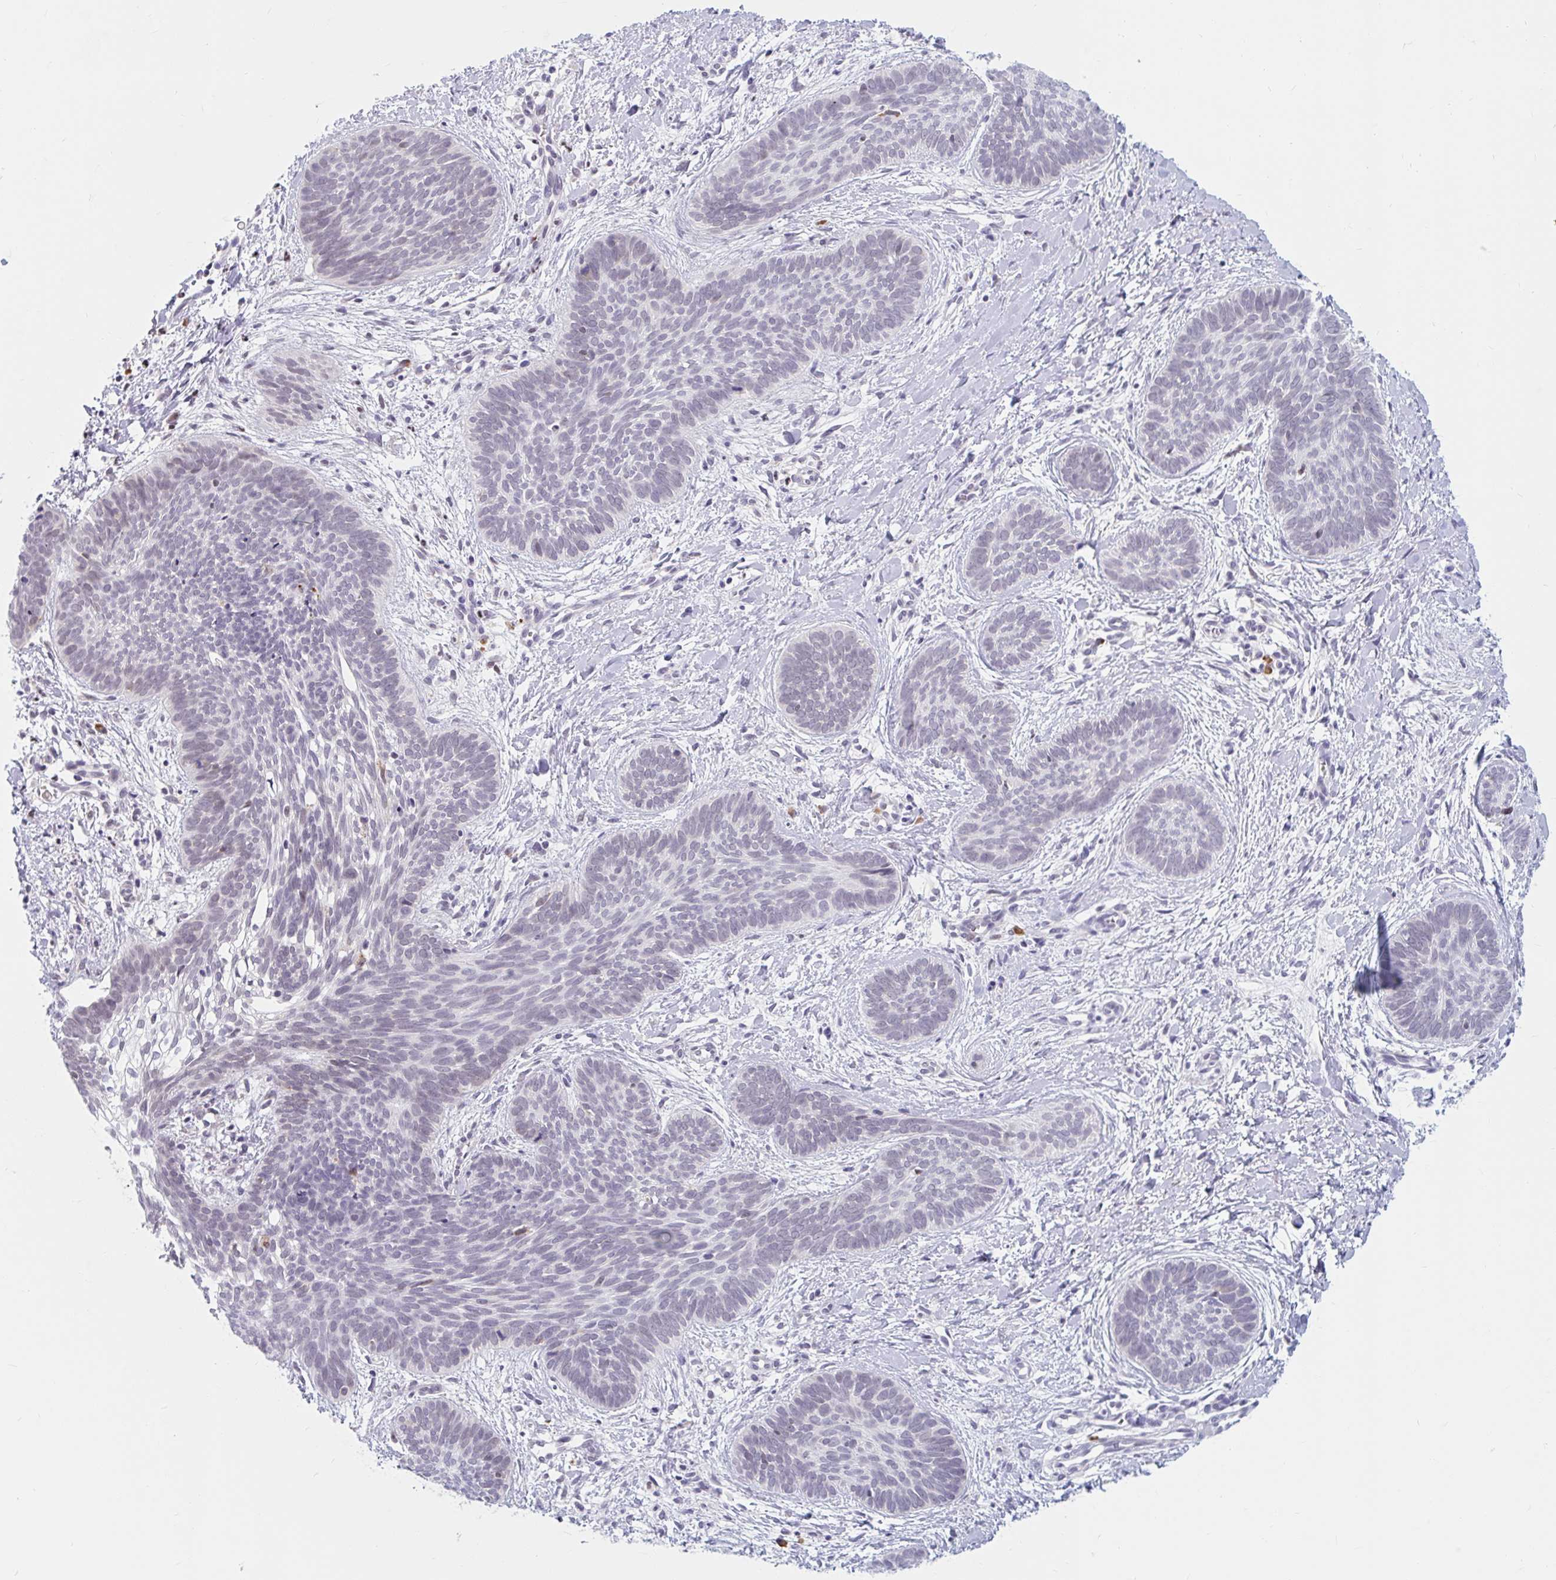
{"staining": {"intensity": "negative", "quantity": "none", "location": "none"}, "tissue": "skin cancer", "cell_type": "Tumor cells", "image_type": "cancer", "snomed": [{"axis": "morphology", "description": "Basal cell carcinoma"}, {"axis": "topography", "description": "Skin"}], "caption": "IHC of human skin cancer demonstrates no positivity in tumor cells. (Immunohistochemistry, brightfield microscopy, high magnification).", "gene": "SRSF10", "patient": {"sex": "female", "age": 81}}